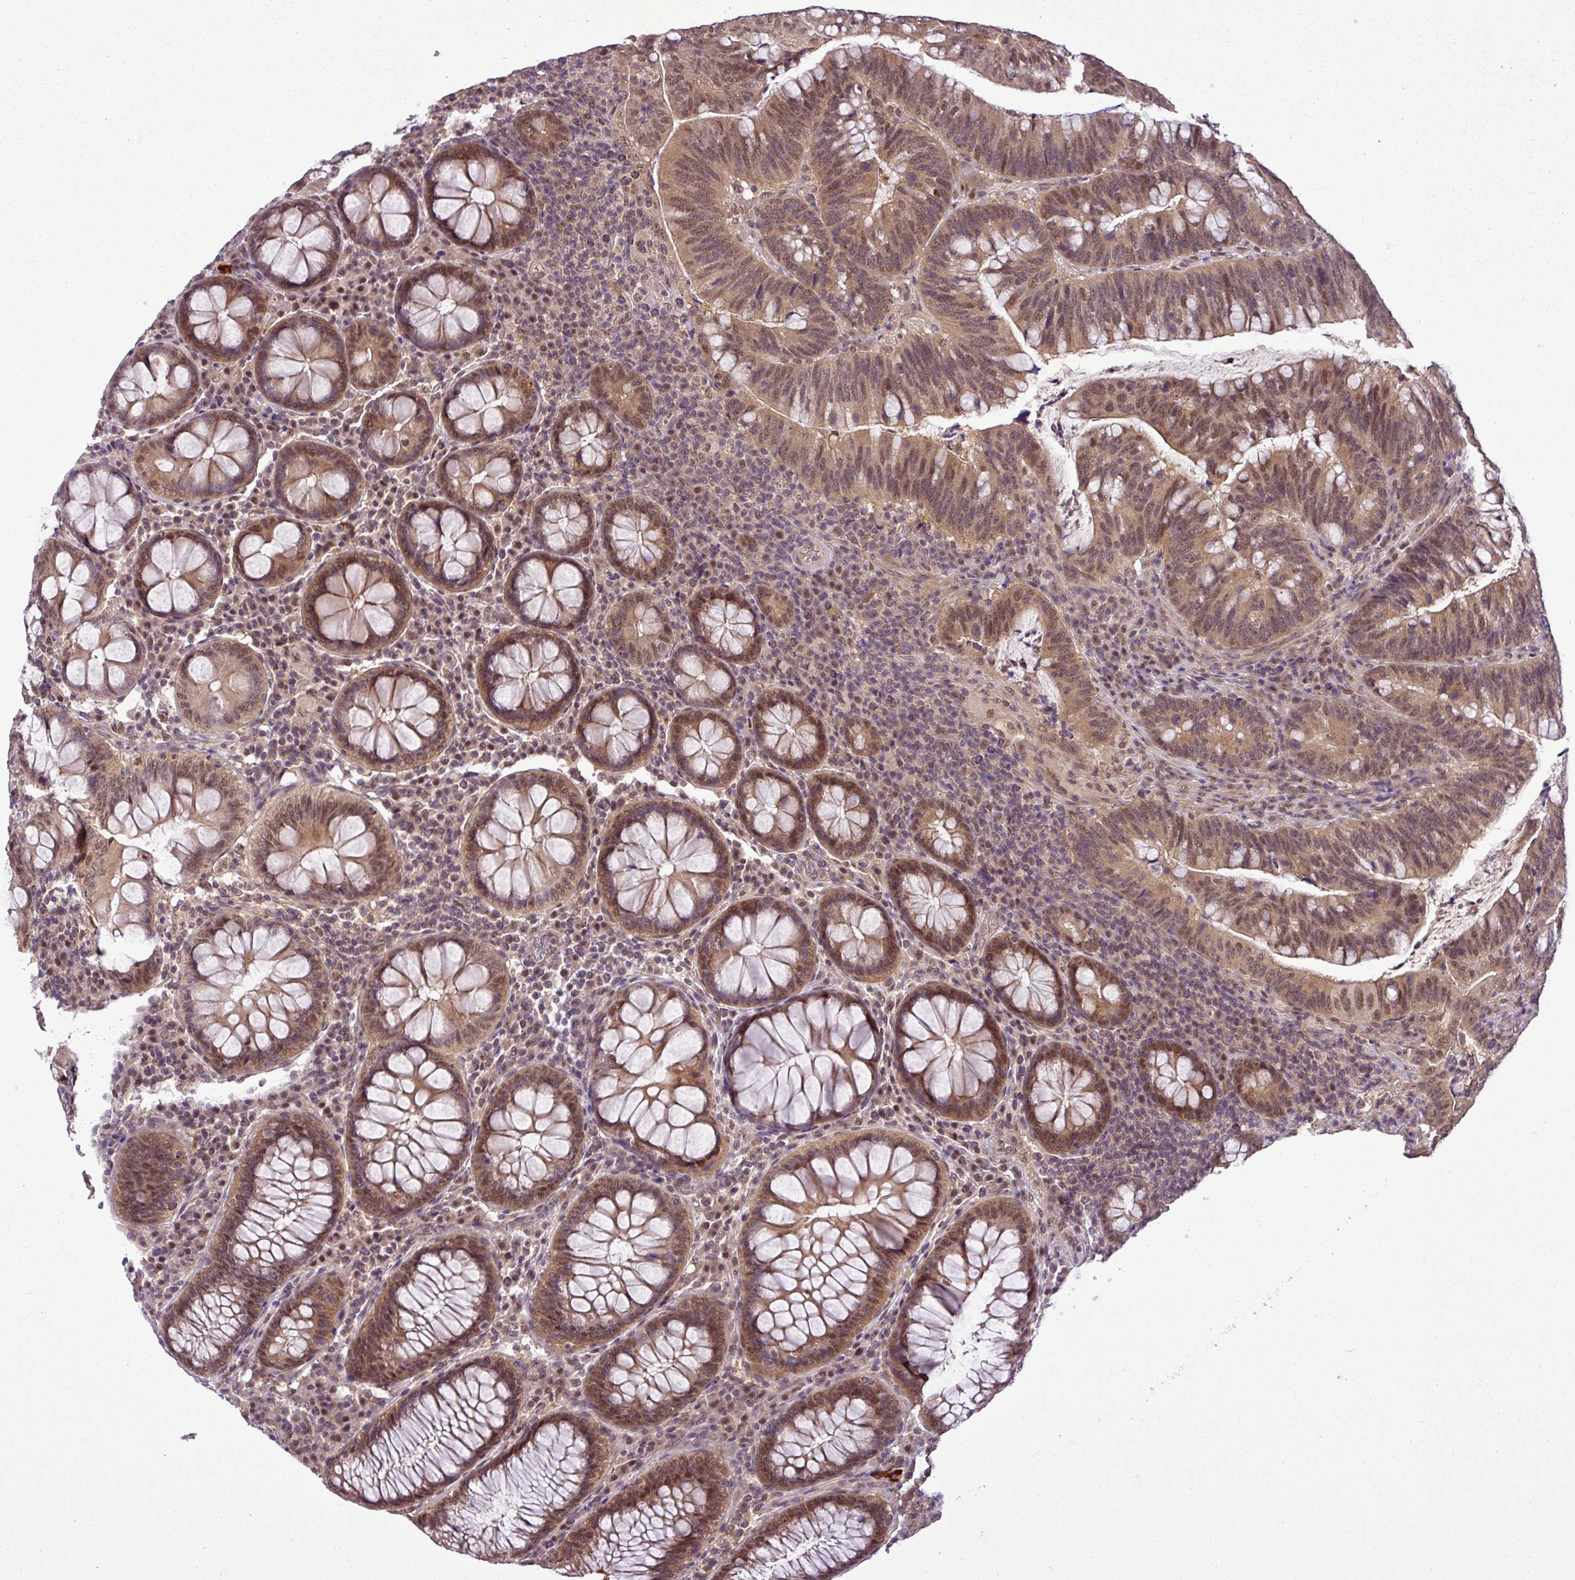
{"staining": {"intensity": "moderate", "quantity": ">75%", "location": "cytoplasmic/membranous,nuclear"}, "tissue": "colorectal cancer", "cell_type": "Tumor cells", "image_type": "cancer", "snomed": [{"axis": "morphology", "description": "Adenocarcinoma, NOS"}, {"axis": "topography", "description": "Colon"}], "caption": "Immunohistochemistry (IHC) image of neoplastic tissue: human colorectal cancer stained using immunohistochemistry shows medium levels of moderate protein expression localized specifically in the cytoplasmic/membranous and nuclear of tumor cells, appearing as a cytoplasmic/membranous and nuclear brown color.", "gene": "MFHAS1", "patient": {"sex": "female", "age": 66}}